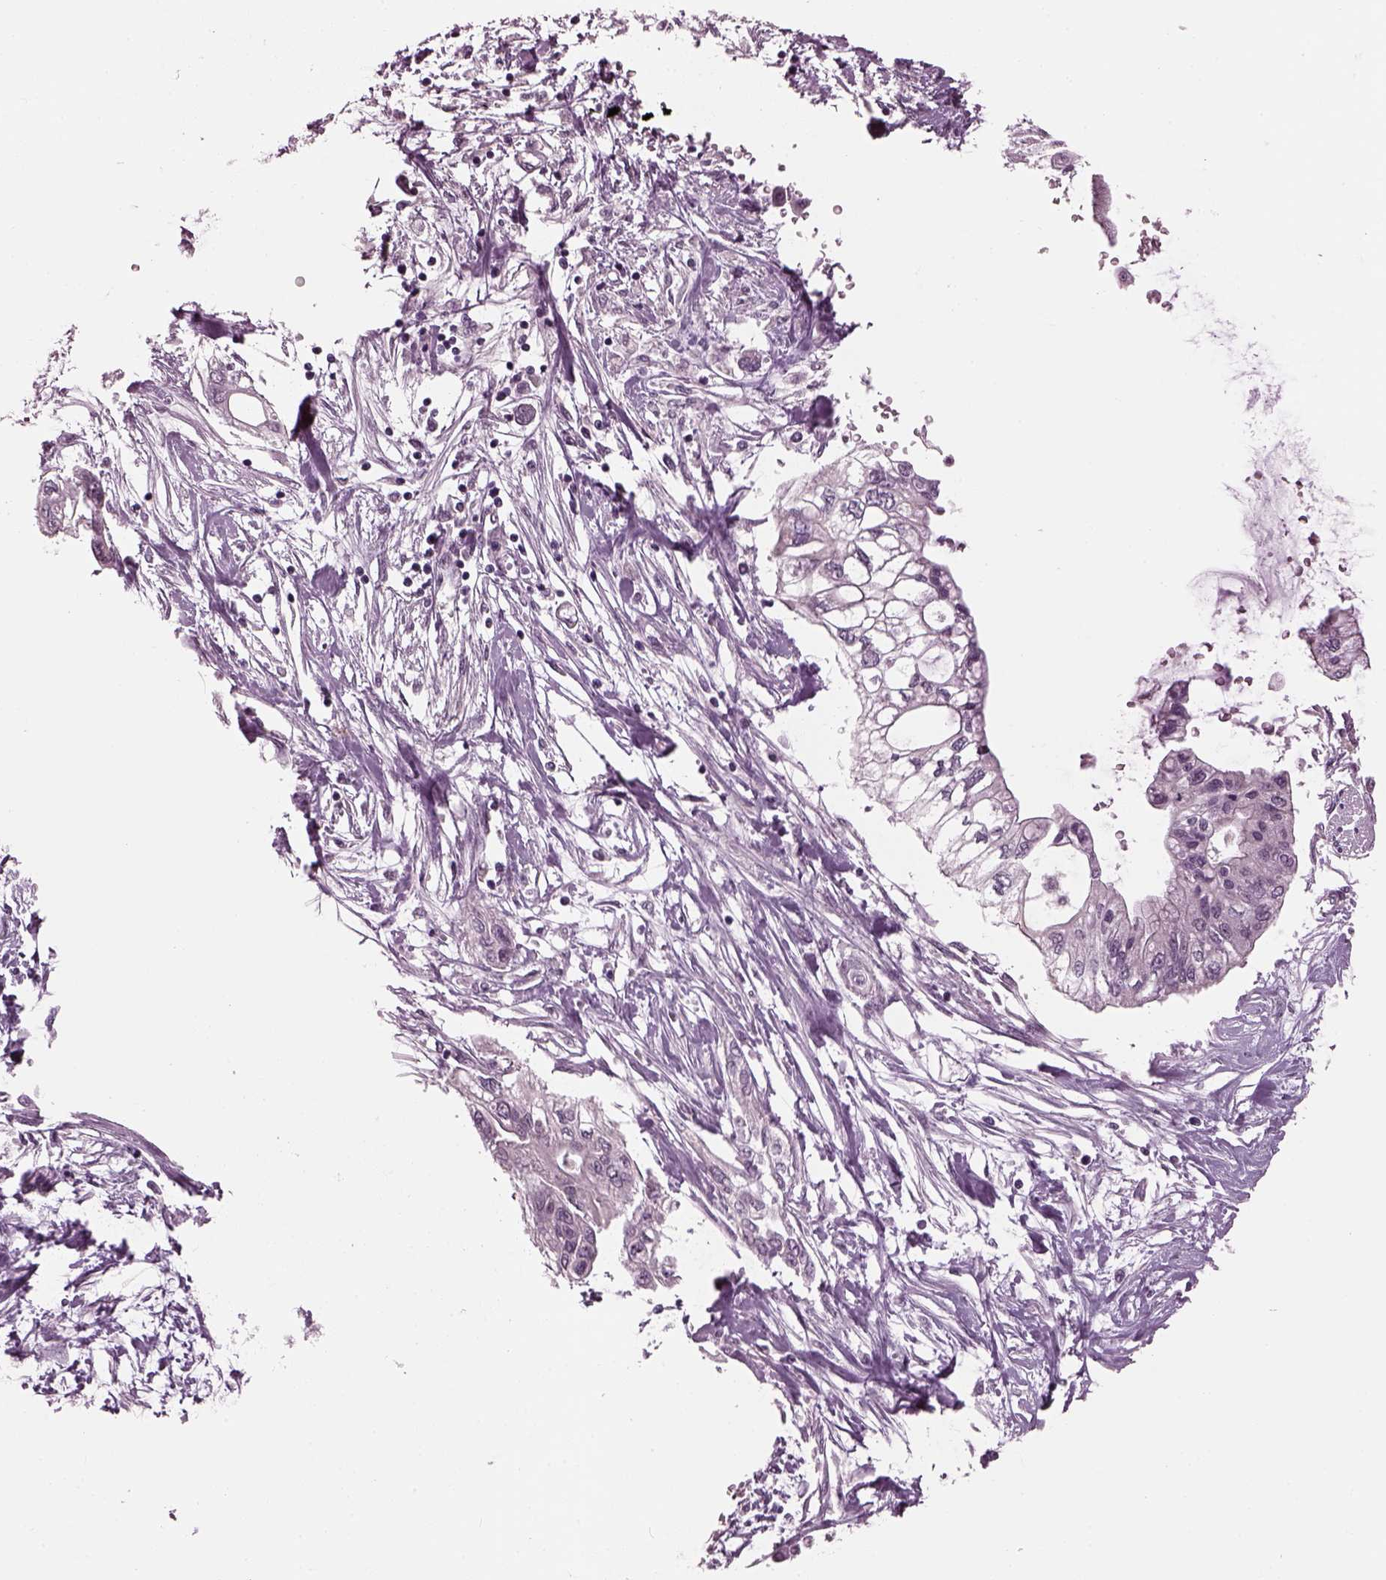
{"staining": {"intensity": "negative", "quantity": "none", "location": "none"}, "tissue": "pancreatic cancer", "cell_type": "Tumor cells", "image_type": "cancer", "snomed": [{"axis": "morphology", "description": "Adenocarcinoma, NOS"}, {"axis": "topography", "description": "Pancreas"}], "caption": "A histopathology image of pancreatic cancer stained for a protein shows no brown staining in tumor cells.", "gene": "CLCN4", "patient": {"sex": "female", "age": 77}}